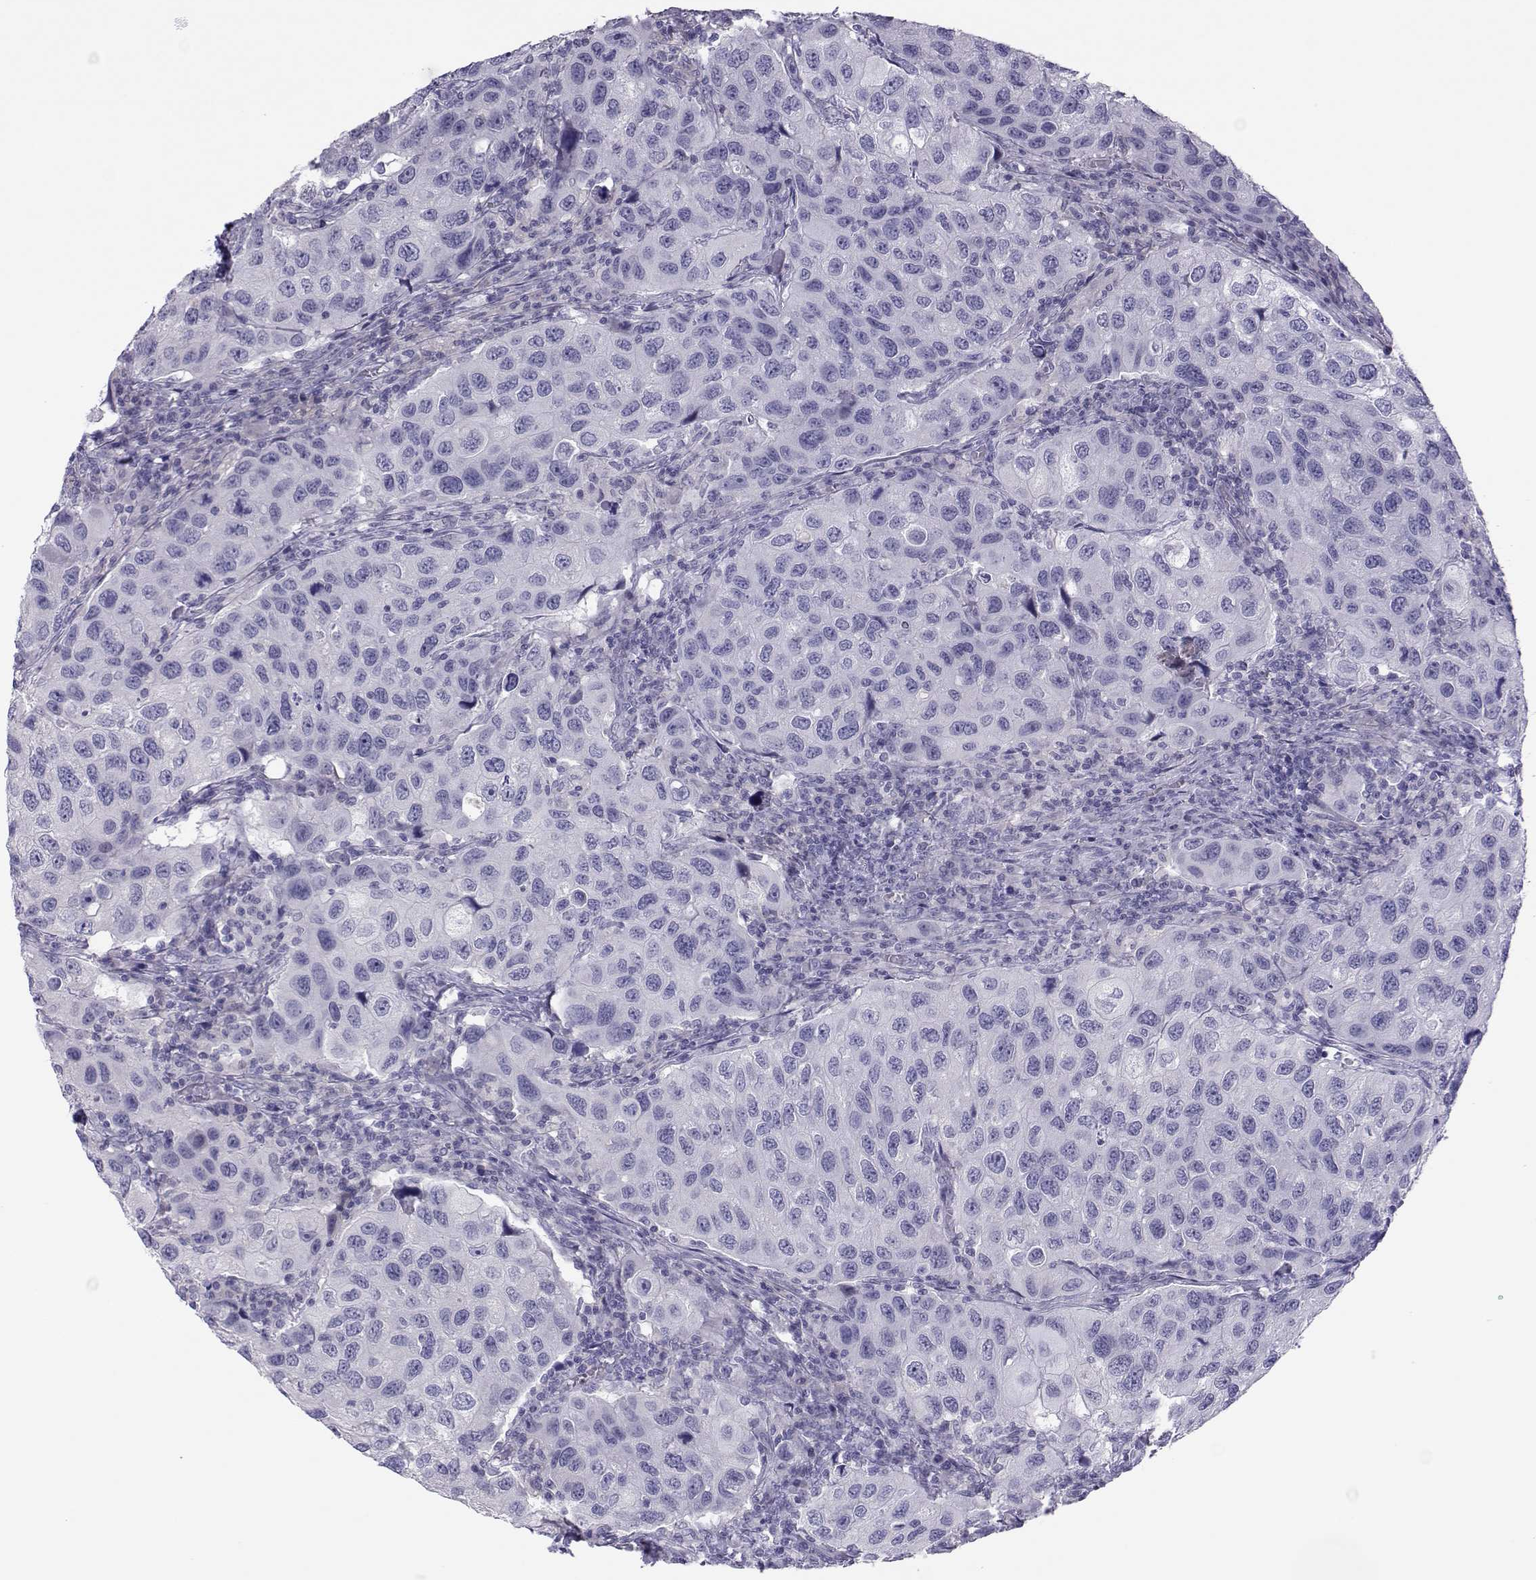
{"staining": {"intensity": "negative", "quantity": "none", "location": "none"}, "tissue": "urothelial cancer", "cell_type": "Tumor cells", "image_type": "cancer", "snomed": [{"axis": "morphology", "description": "Urothelial carcinoma, High grade"}, {"axis": "topography", "description": "Urinary bladder"}], "caption": "This micrograph is of urothelial carcinoma (high-grade) stained with IHC to label a protein in brown with the nuclei are counter-stained blue. There is no expression in tumor cells.", "gene": "TRPM7", "patient": {"sex": "male", "age": 79}}